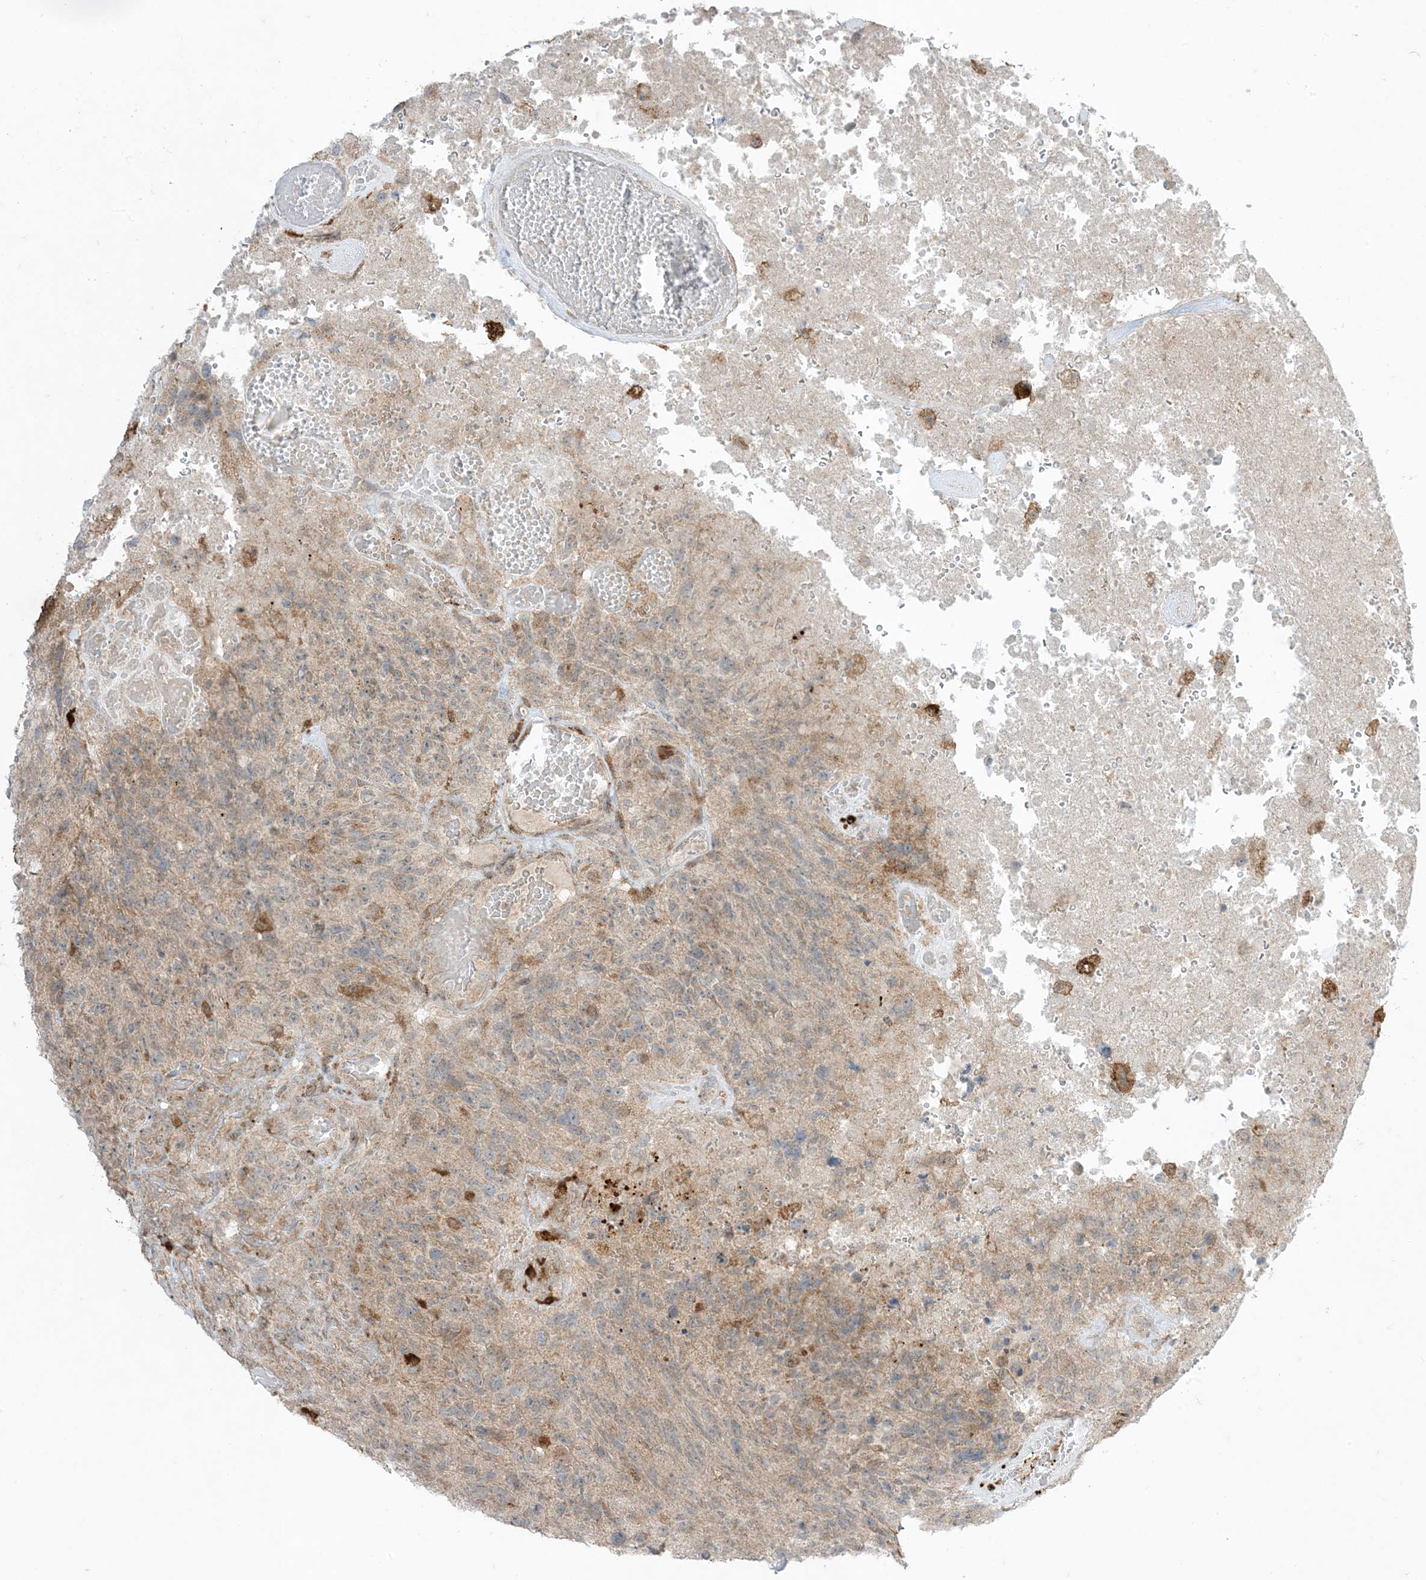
{"staining": {"intensity": "negative", "quantity": "none", "location": "none"}, "tissue": "glioma", "cell_type": "Tumor cells", "image_type": "cancer", "snomed": [{"axis": "morphology", "description": "Glioma, malignant, High grade"}, {"axis": "topography", "description": "Brain"}], "caption": "Tumor cells show no significant protein expression in high-grade glioma (malignant).", "gene": "ODC1", "patient": {"sex": "male", "age": 69}}